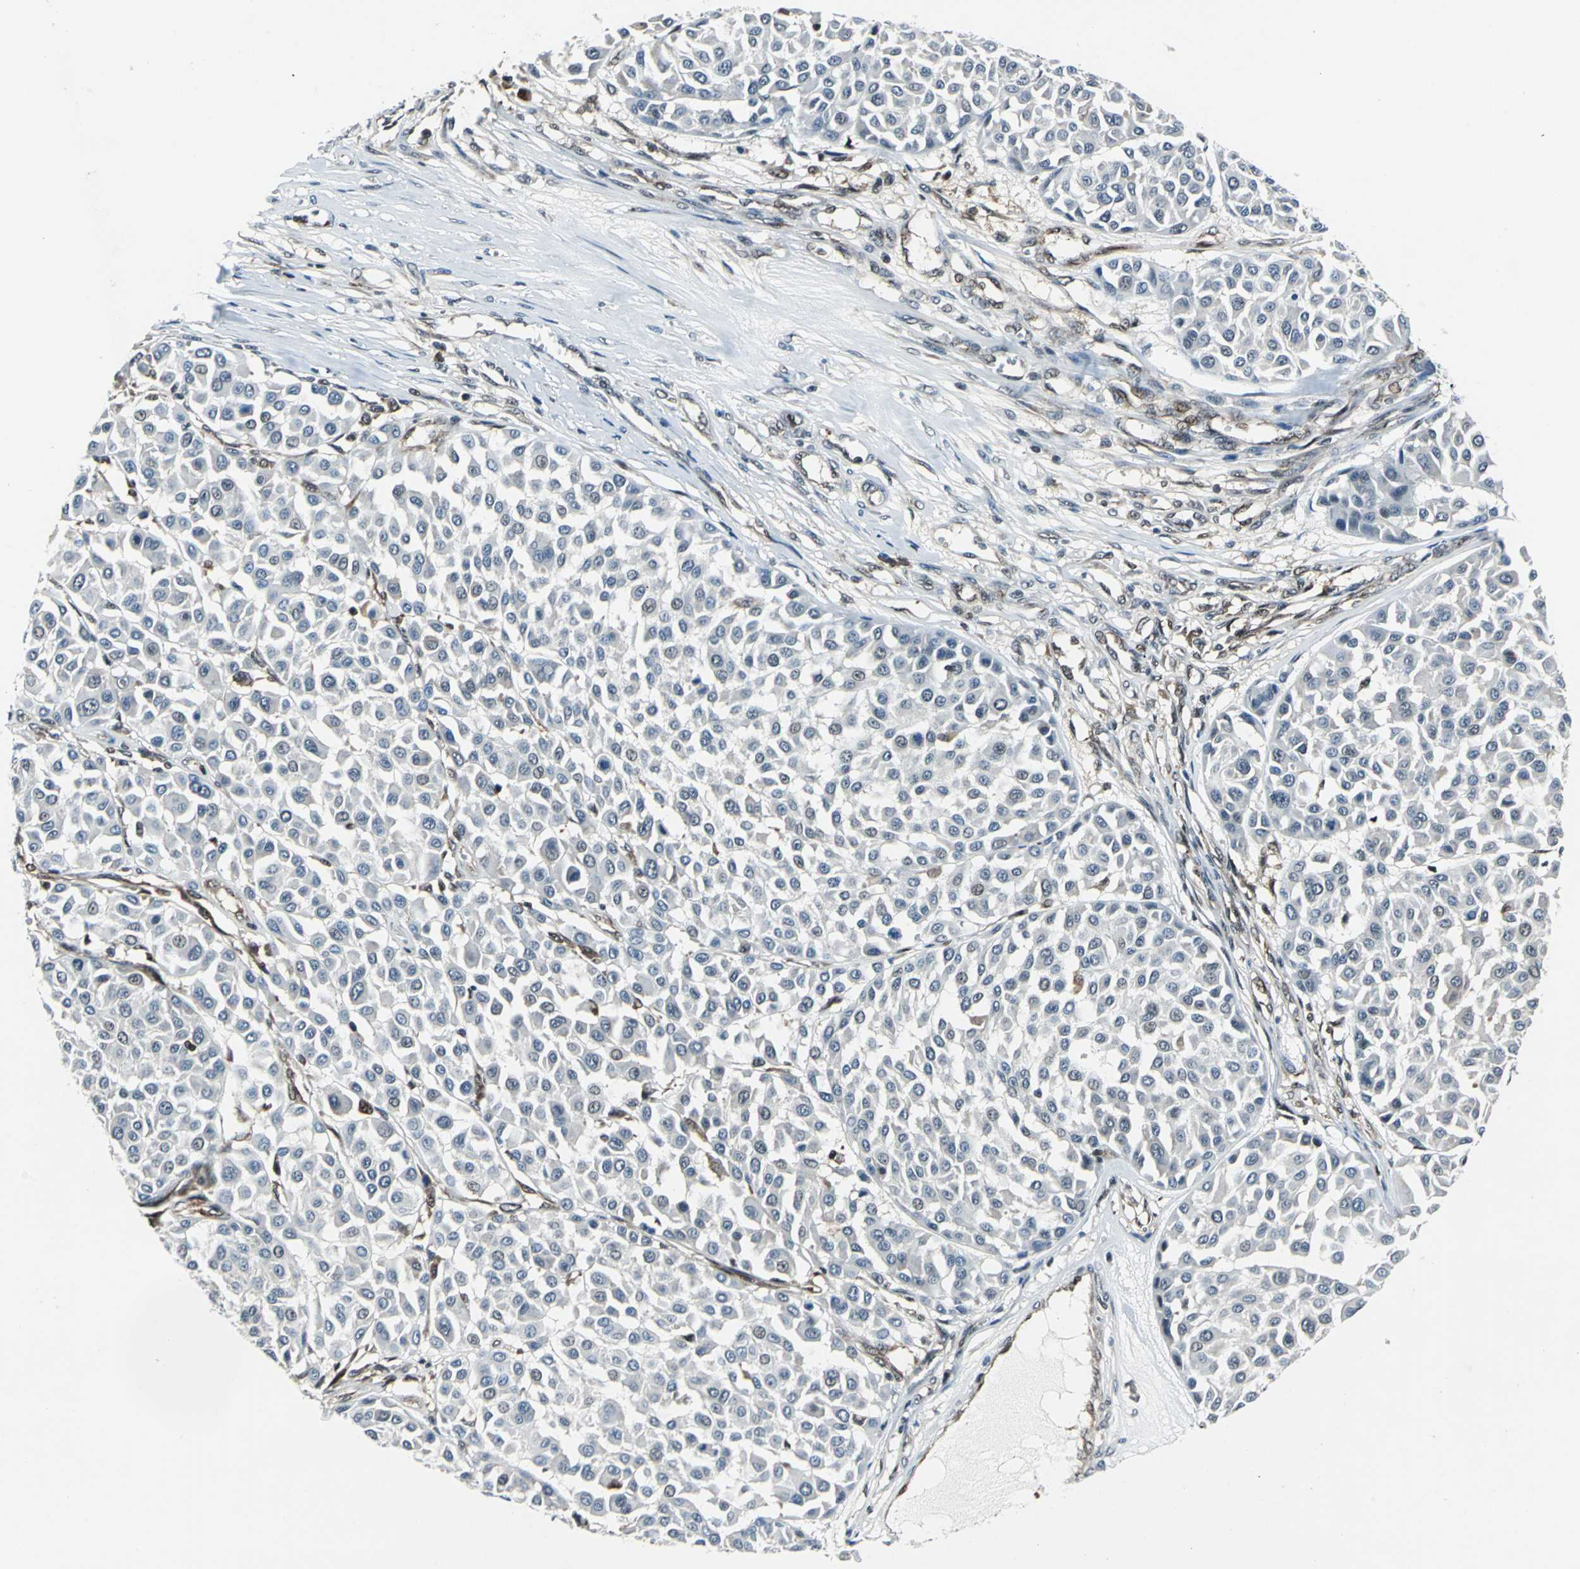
{"staining": {"intensity": "negative", "quantity": "none", "location": "none"}, "tissue": "melanoma", "cell_type": "Tumor cells", "image_type": "cancer", "snomed": [{"axis": "morphology", "description": "Malignant melanoma, Metastatic site"}, {"axis": "topography", "description": "Soft tissue"}], "caption": "IHC photomicrograph of neoplastic tissue: melanoma stained with DAB (3,3'-diaminobenzidine) reveals no significant protein expression in tumor cells.", "gene": "POLR3K", "patient": {"sex": "male", "age": 41}}